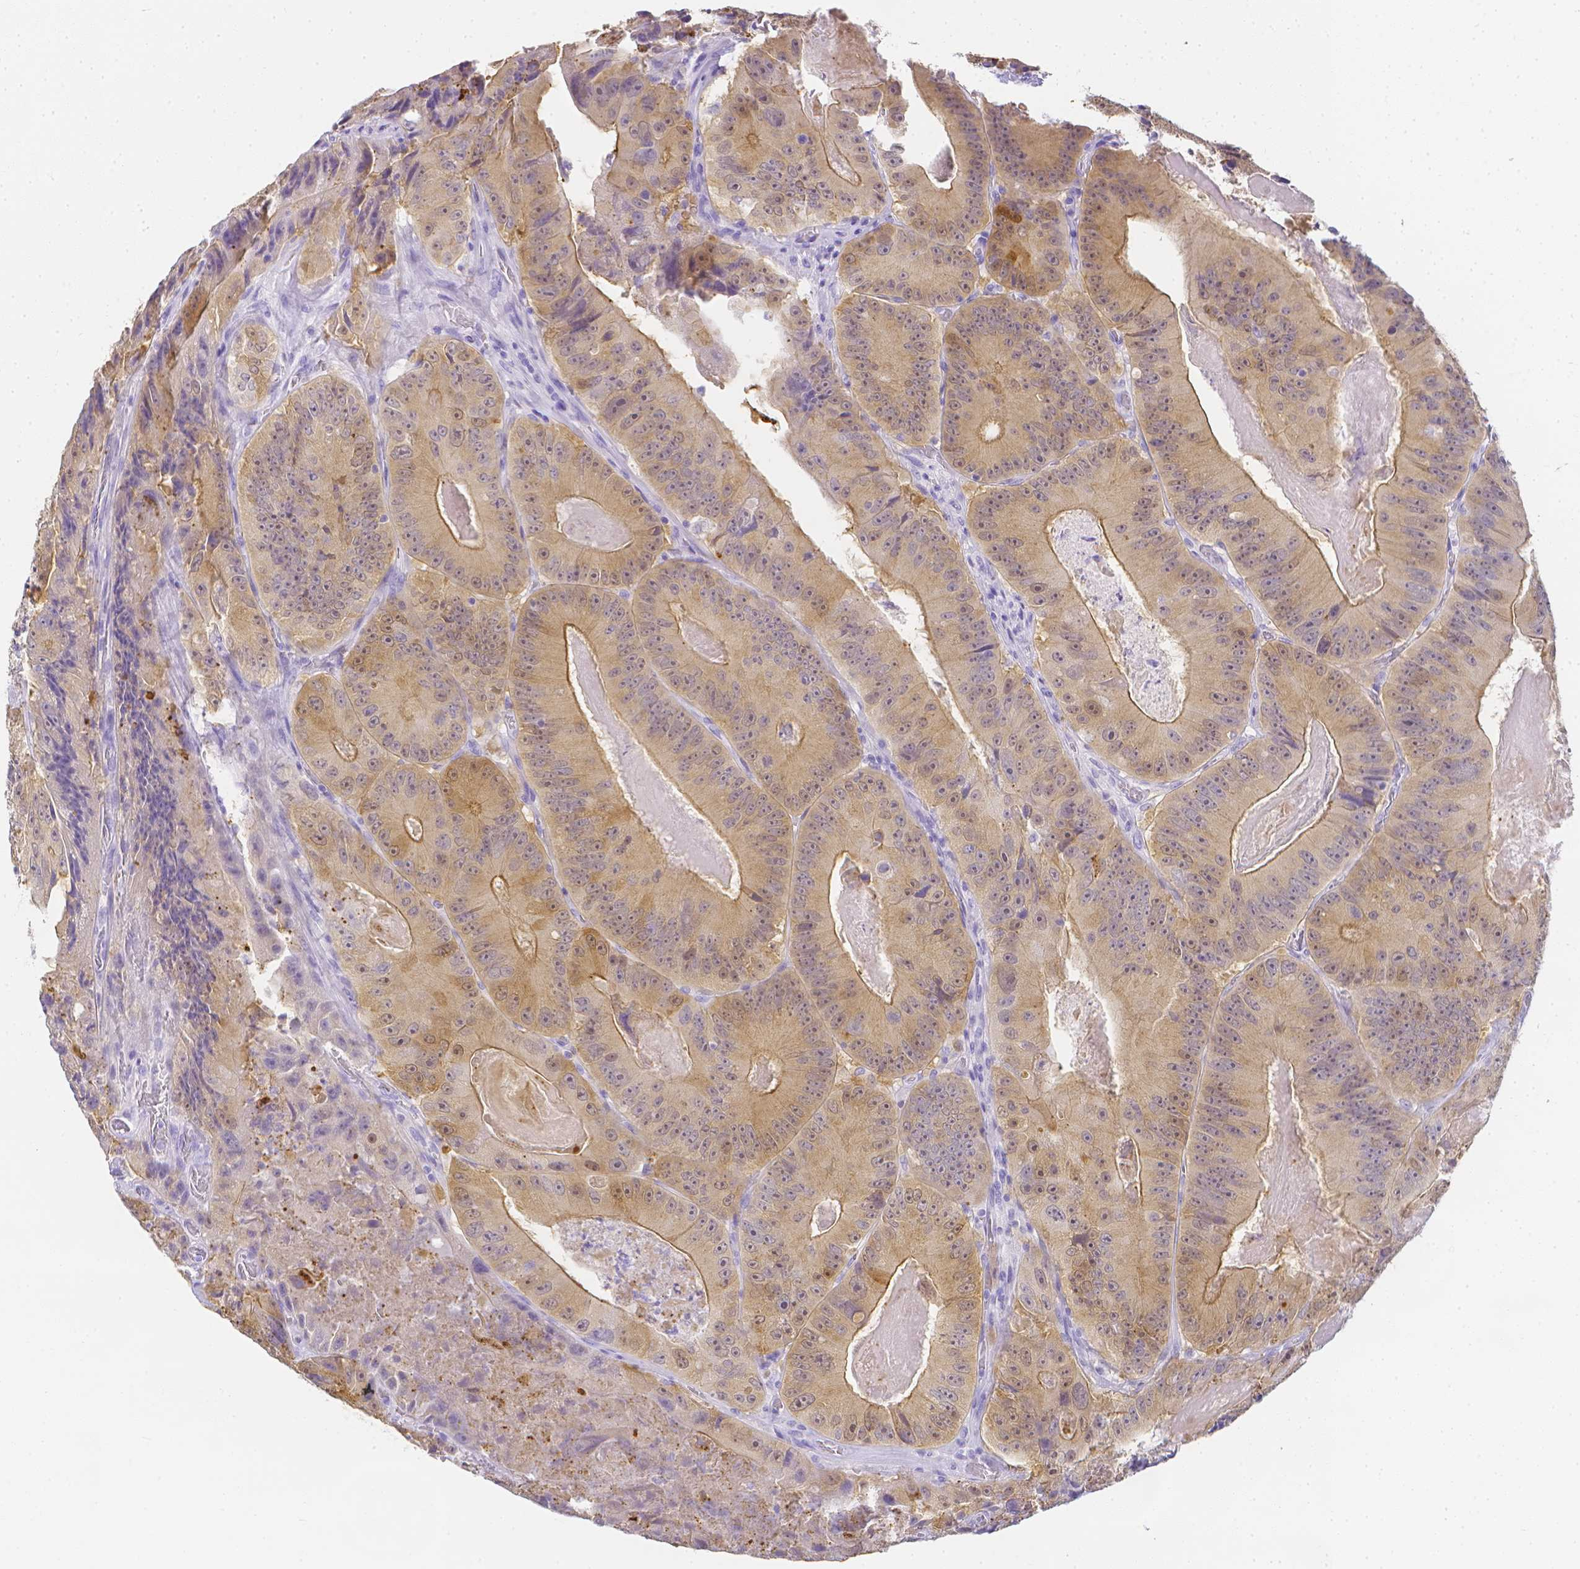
{"staining": {"intensity": "moderate", "quantity": "25%-75%", "location": "cytoplasmic/membranous"}, "tissue": "colorectal cancer", "cell_type": "Tumor cells", "image_type": "cancer", "snomed": [{"axis": "morphology", "description": "Adenocarcinoma, NOS"}, {"axis": "topography", "description": "Colon"}], "caption": "Immunohistochemistry (IHC) (DAB (3,3'-diaminobenzidine)) staining of human colorectal cancer (adenocarcinoma) demonstrates moderate cytoplasmic/membranous protein expression in about 25%-75% of tumor cells.", "gene": "LGALS4", "patient": {"sex": "female", "age": 86}}